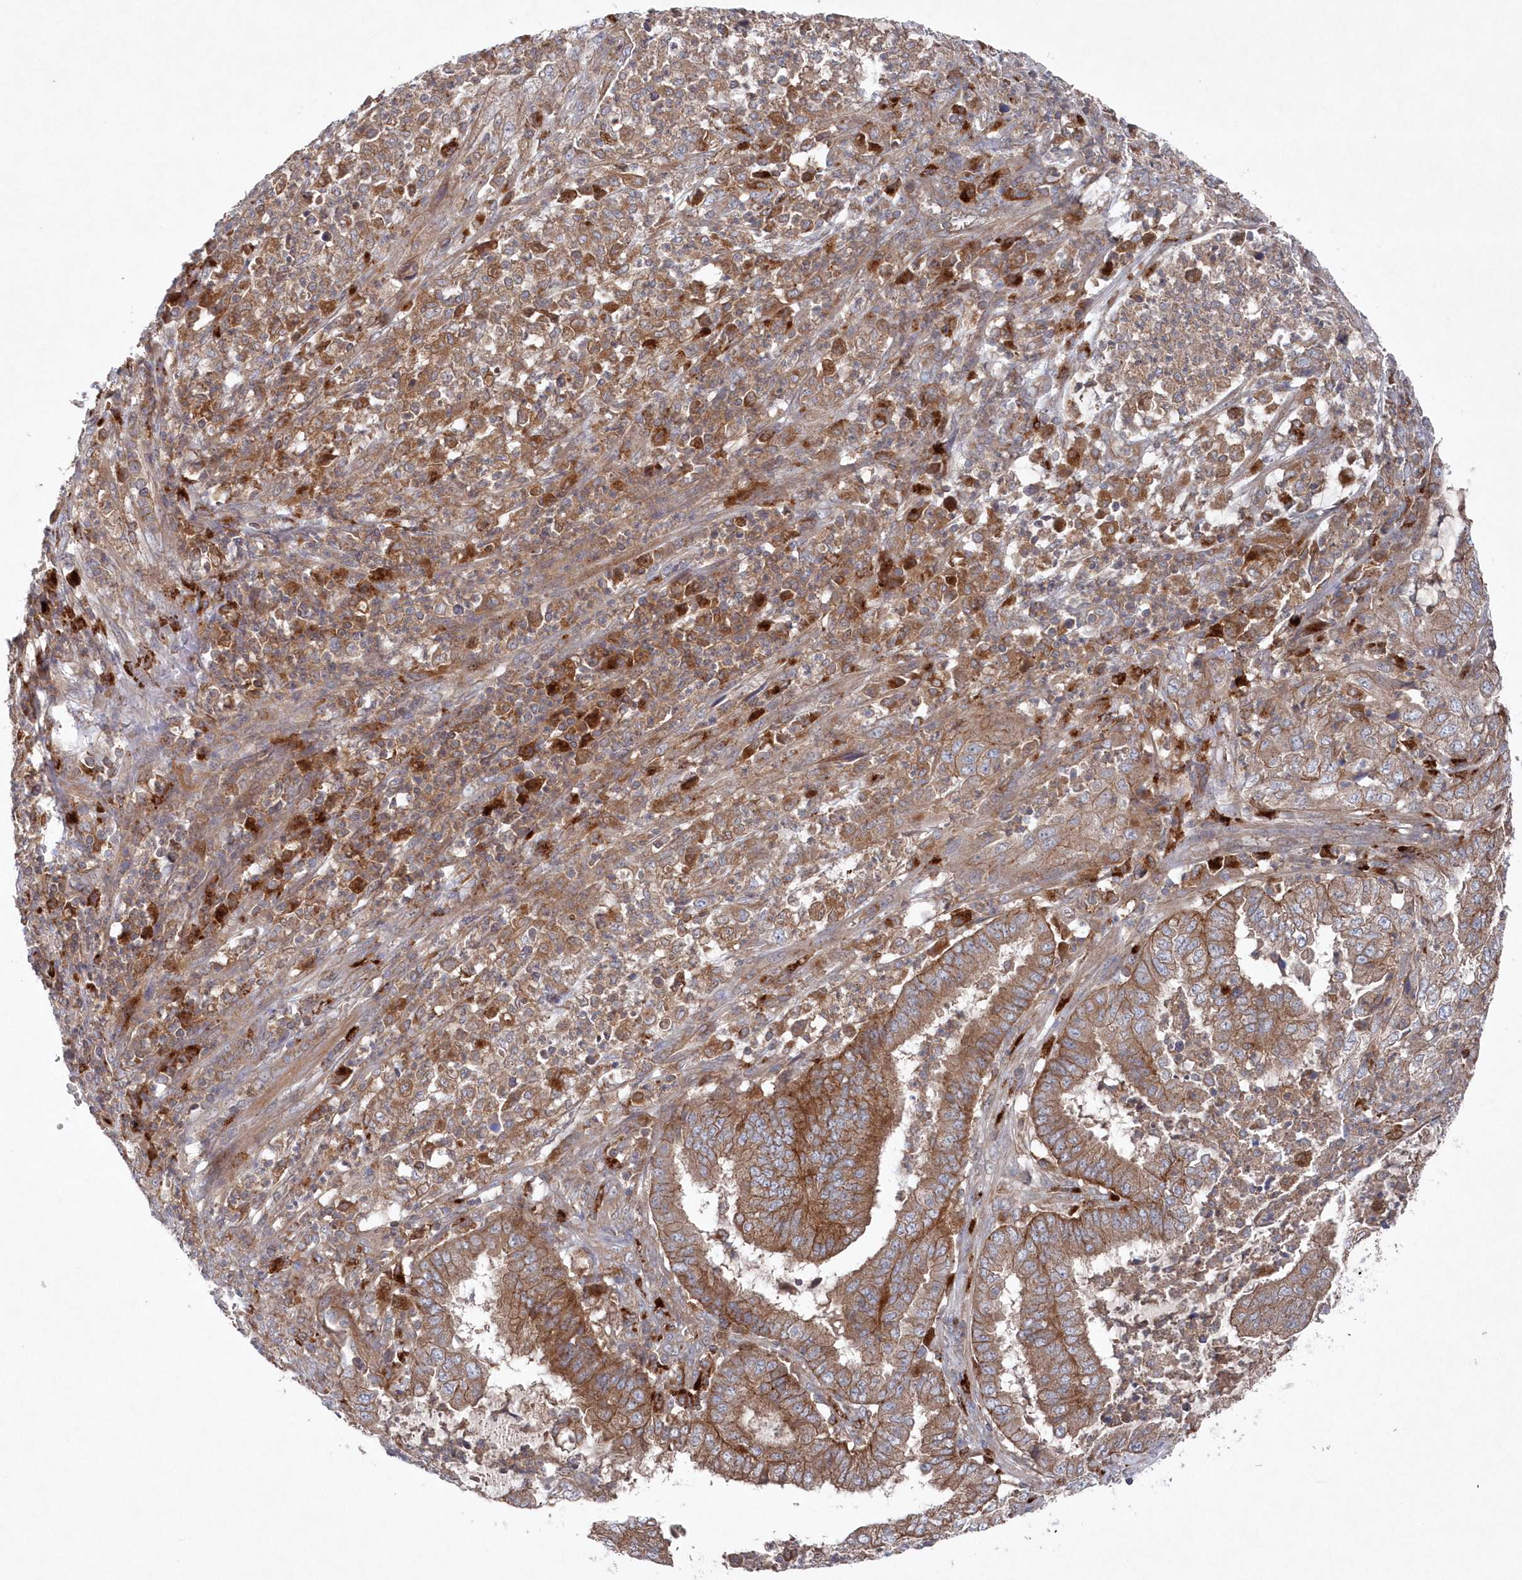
{"staining": {"intensity": "moderate", "quantity": ">75%", "location": "cytoplasmic/membranous"}, "tissue": "endometrial cancer", "cell_type": "Tumor cells", "image_type": "cancer", "snomed": [{"axis": "morphology", "description": "Adenocarcinoma, NOS"}, {"axis": "topography", "description": "Endometrium"}], "caption": "Immunohistochemistry (IHC) image of neoplastic tissue: endometrial adenocarcinoma stained using IHC shows medium levels of moderate protein expression localized specifically in the cytoplasmic/membranous of tumor cells, appearing as a cytoplasmic/membranous brown color.", "gene": "ASNSD1", "patient": {"sex": "female", "age": 51}}